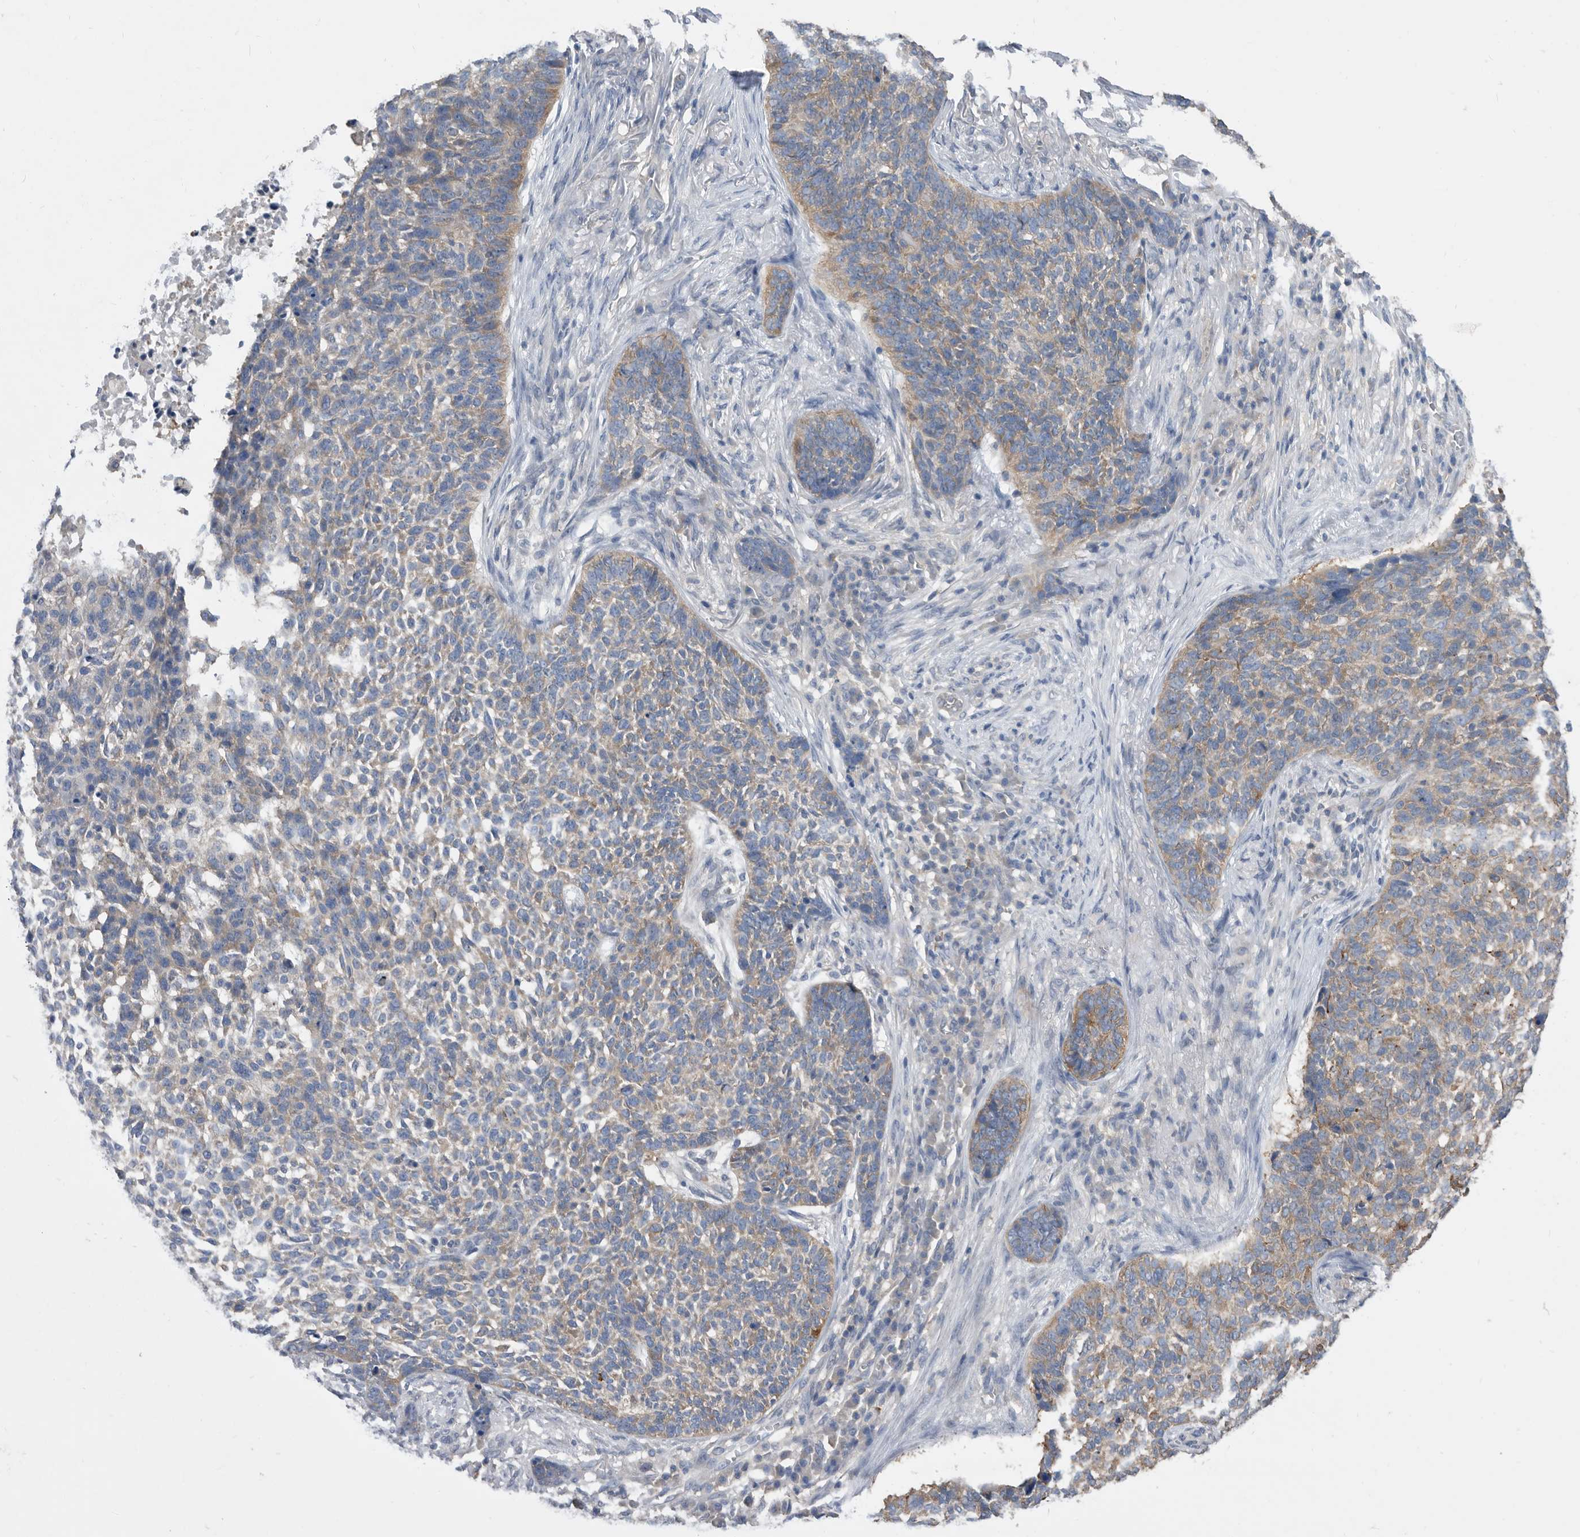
{"staining": {"intensity": "weak", "quantity": "25%-75%", "location": "cytoplasmic/membranous"}, "tissue": "skin cancer", "cell_type": "Tumor cells", "image_type": "cancer", "snomed": [{"axis": "morphology", "description": "Basal cell carcinoma"}, {"axis": "topography", "description": "Skin"}], "caption": "Weak cytoplasmic/membranous protein expression is seen in about 25%-75% of tumor cells in basal cell carcinoma (skin). The protein is stained brown, and the nuclei are stained in blue (DAB IHC with brightfield microscopy, high magnification).", "gene": "CCT4", "patient": {"sex": "male", "age": 85}}